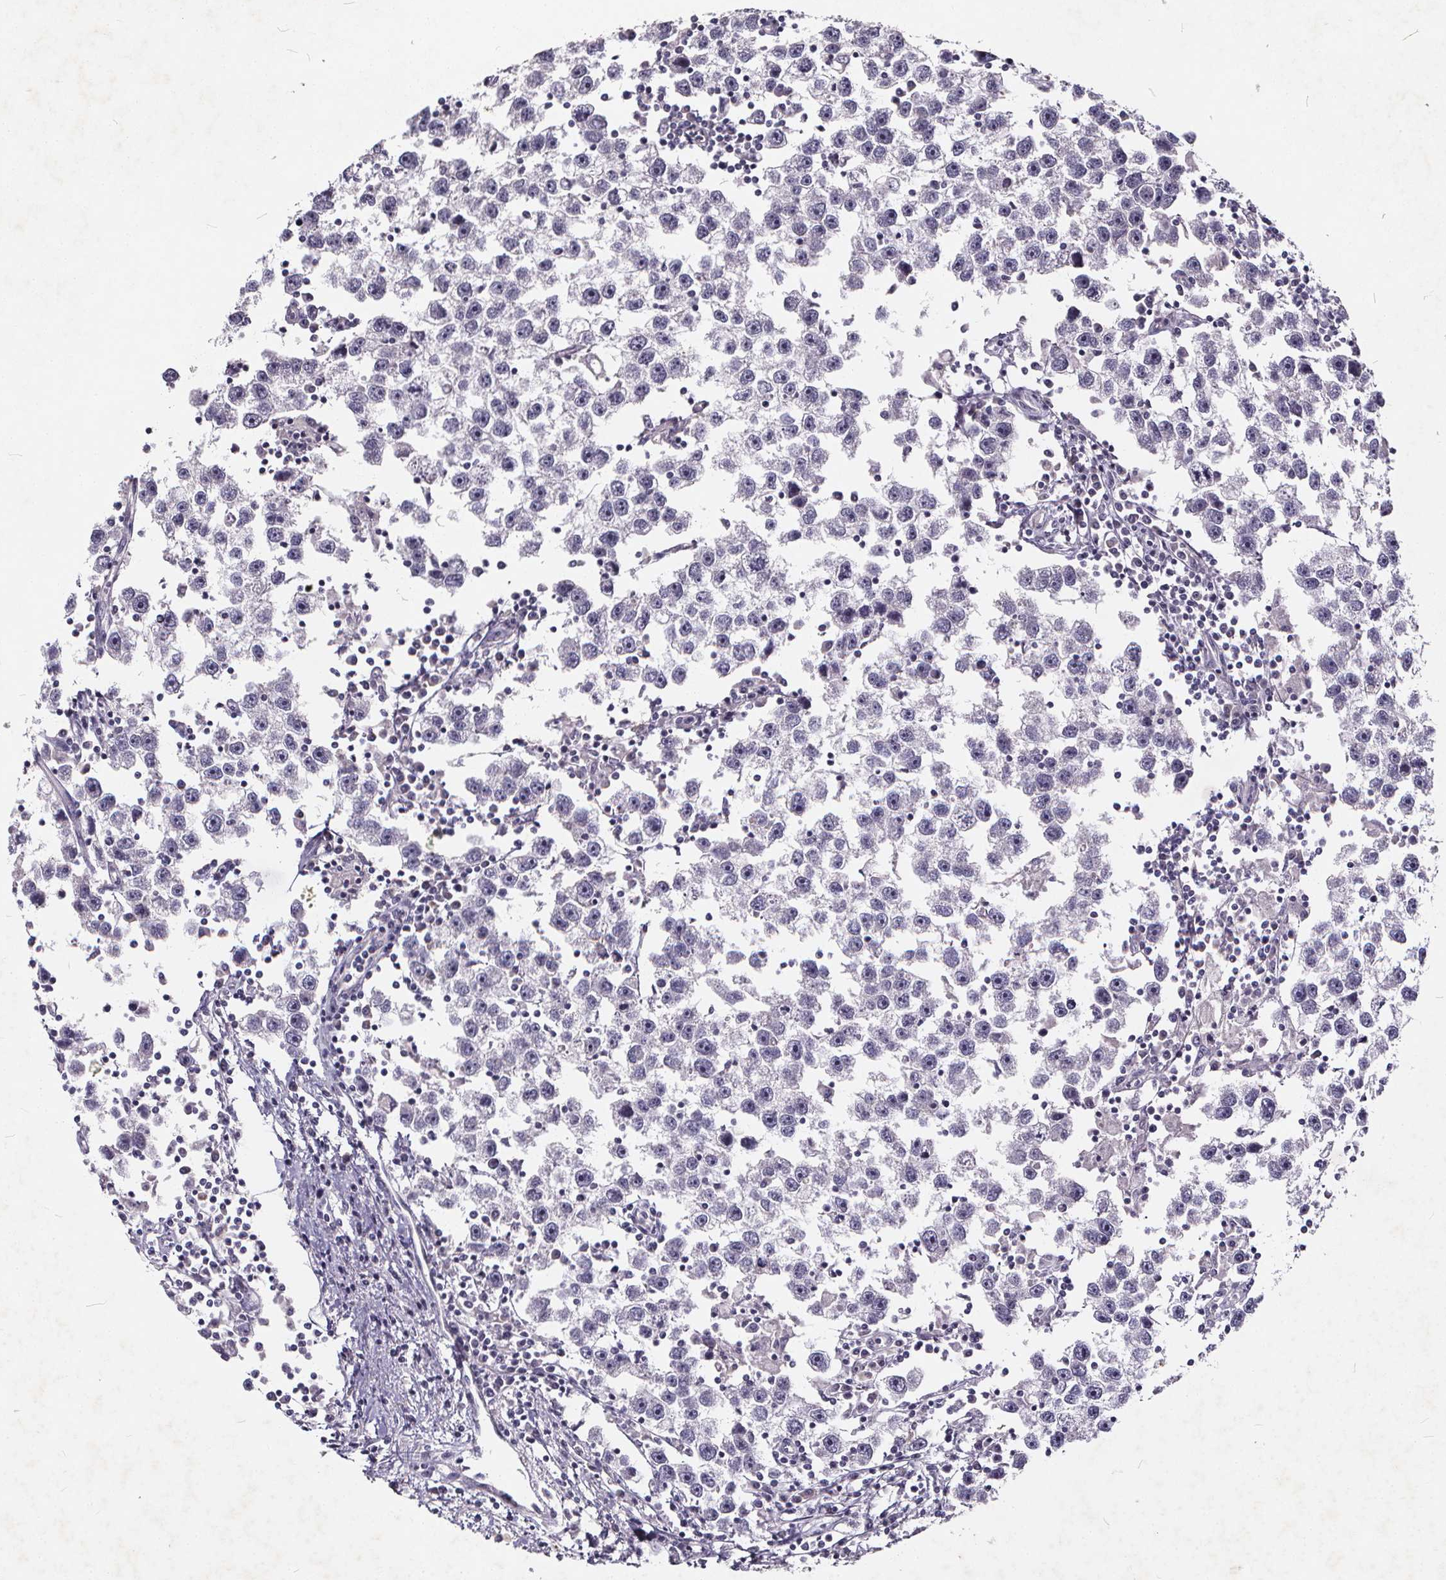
{"staining": {"intensity": "negative", "quantity": "none", "location": "none"}, "tissue": "testis cancer", "cell_type": "Tumor cells", "image_type": "cancer", "snomed": [{"axis": "morphology", "description": "Seminoma, NOS"}, {"axis": "topography", "description": "Testis"}], "caption": "This is a image of IHC staining of testis cancer (seminoma), which shows no expression in tumor cells.", "gene": "TSPAN14", "patient": {"sex": "male", "age": 30}}